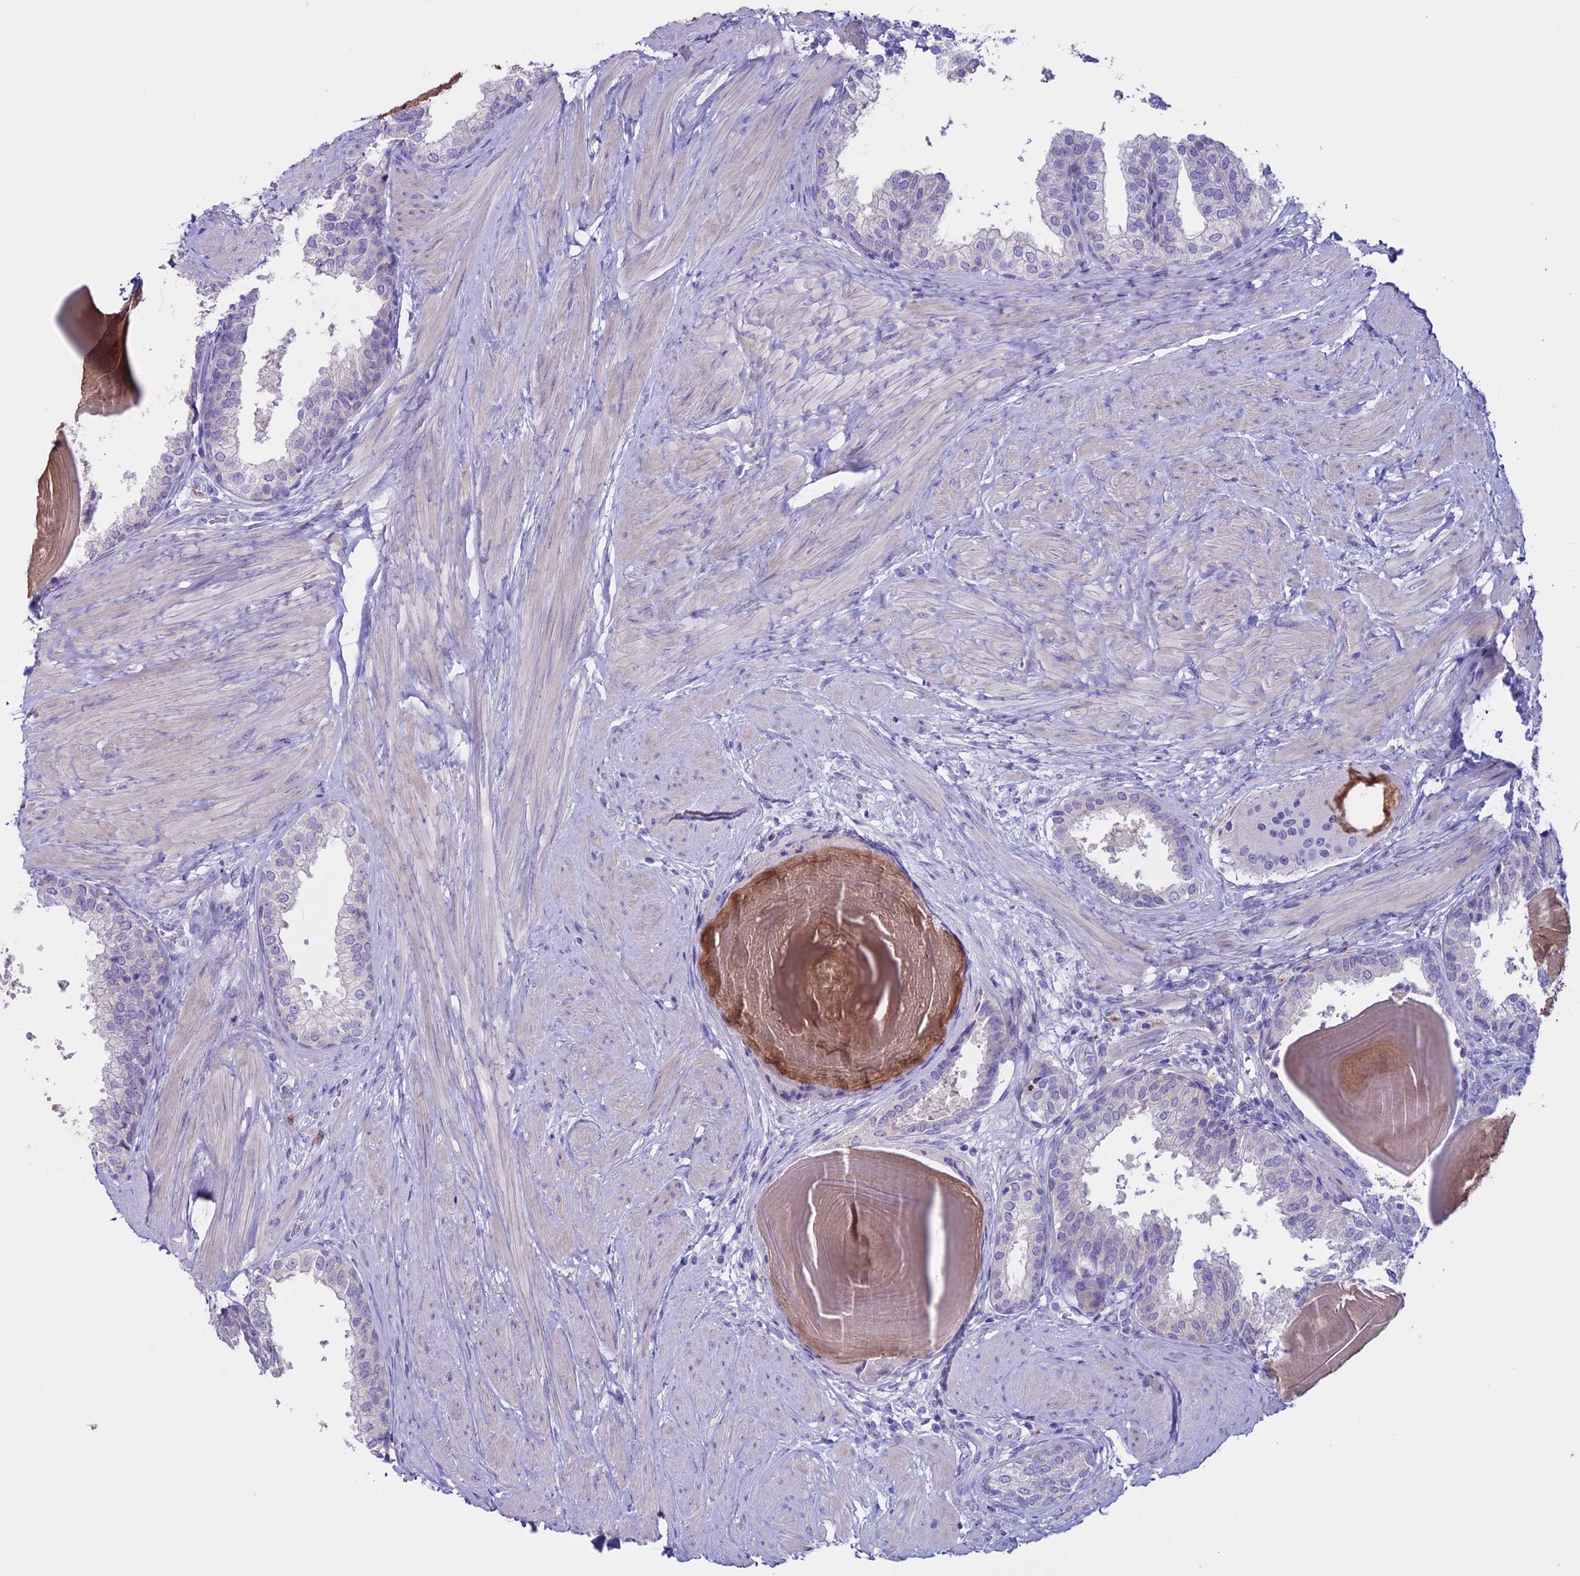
{"staining": {"intensity": "negative", "quantity": "none", "location": "none"}, "tissue": "prostate", "cell_type": "Glandular cells", "image_type": "normal", "snomed": [{"axis": "morphology", "description": "Normal tissue, NOS"}, {"axis": "topography", "description": "Prostate"}], "caption": "This is an immunohistochemistry micrograph of unremarkable human prostate. There is no expression in glandular cells.", "gene": "CLEC2L", "patient": {"sex": "male", "age": 48}}